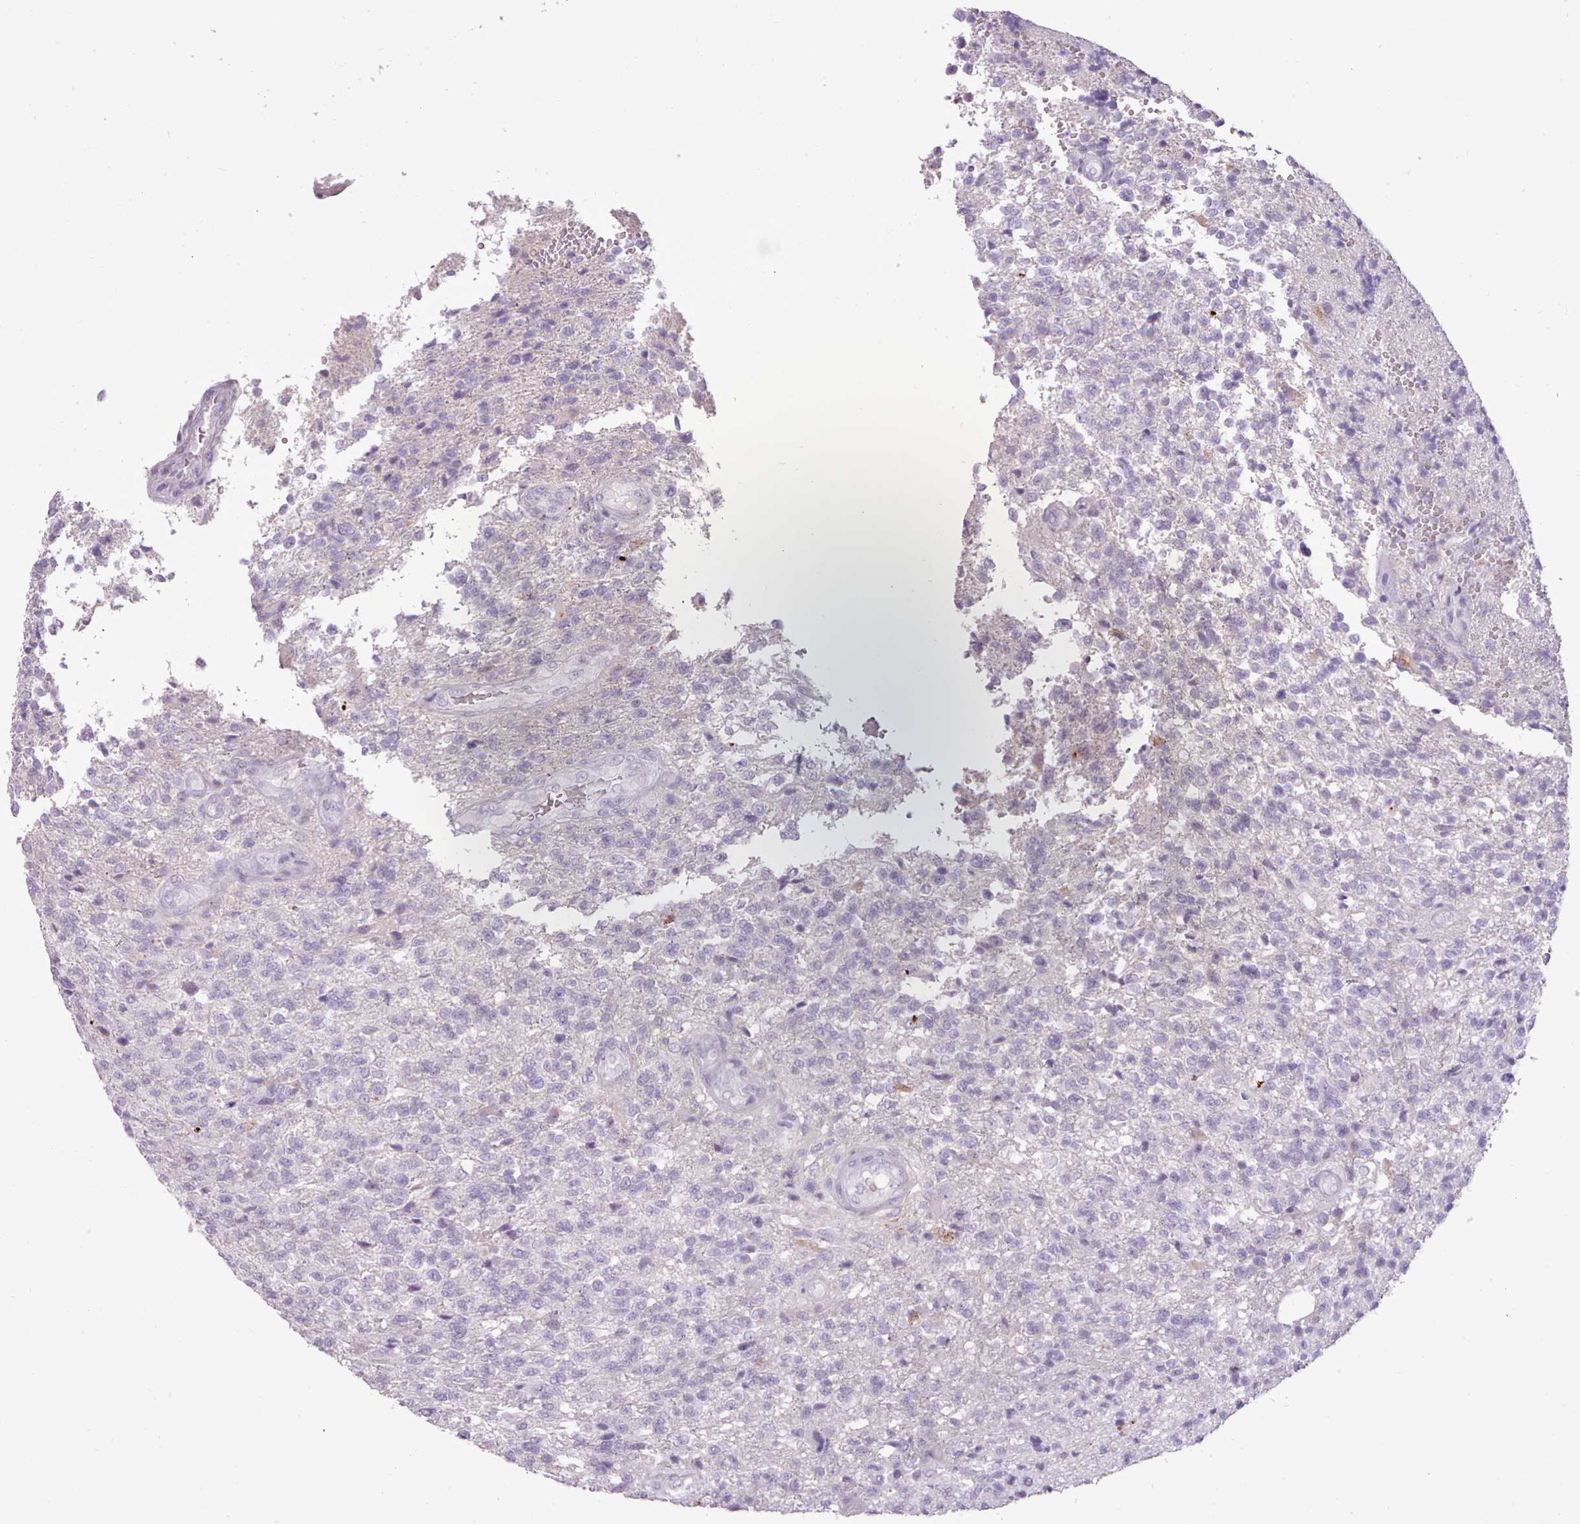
{"staining": {"intensity": "negative", "quantity": "none", "location": "none"}, "tissue": "glioma", "cell_type": "Tumor cells", "image_type": "cancer", "snomed": [{"axis": "morphology", "description": "Glioma, malignant, High grade"}, {"axis": "topography", "description": "Brain"}], "caption": "Tumor cells show no significant positivity in malignant glioma (high-grade).", "gene": "ATRAID", "patient": {"sex": "male", "age": 56}}